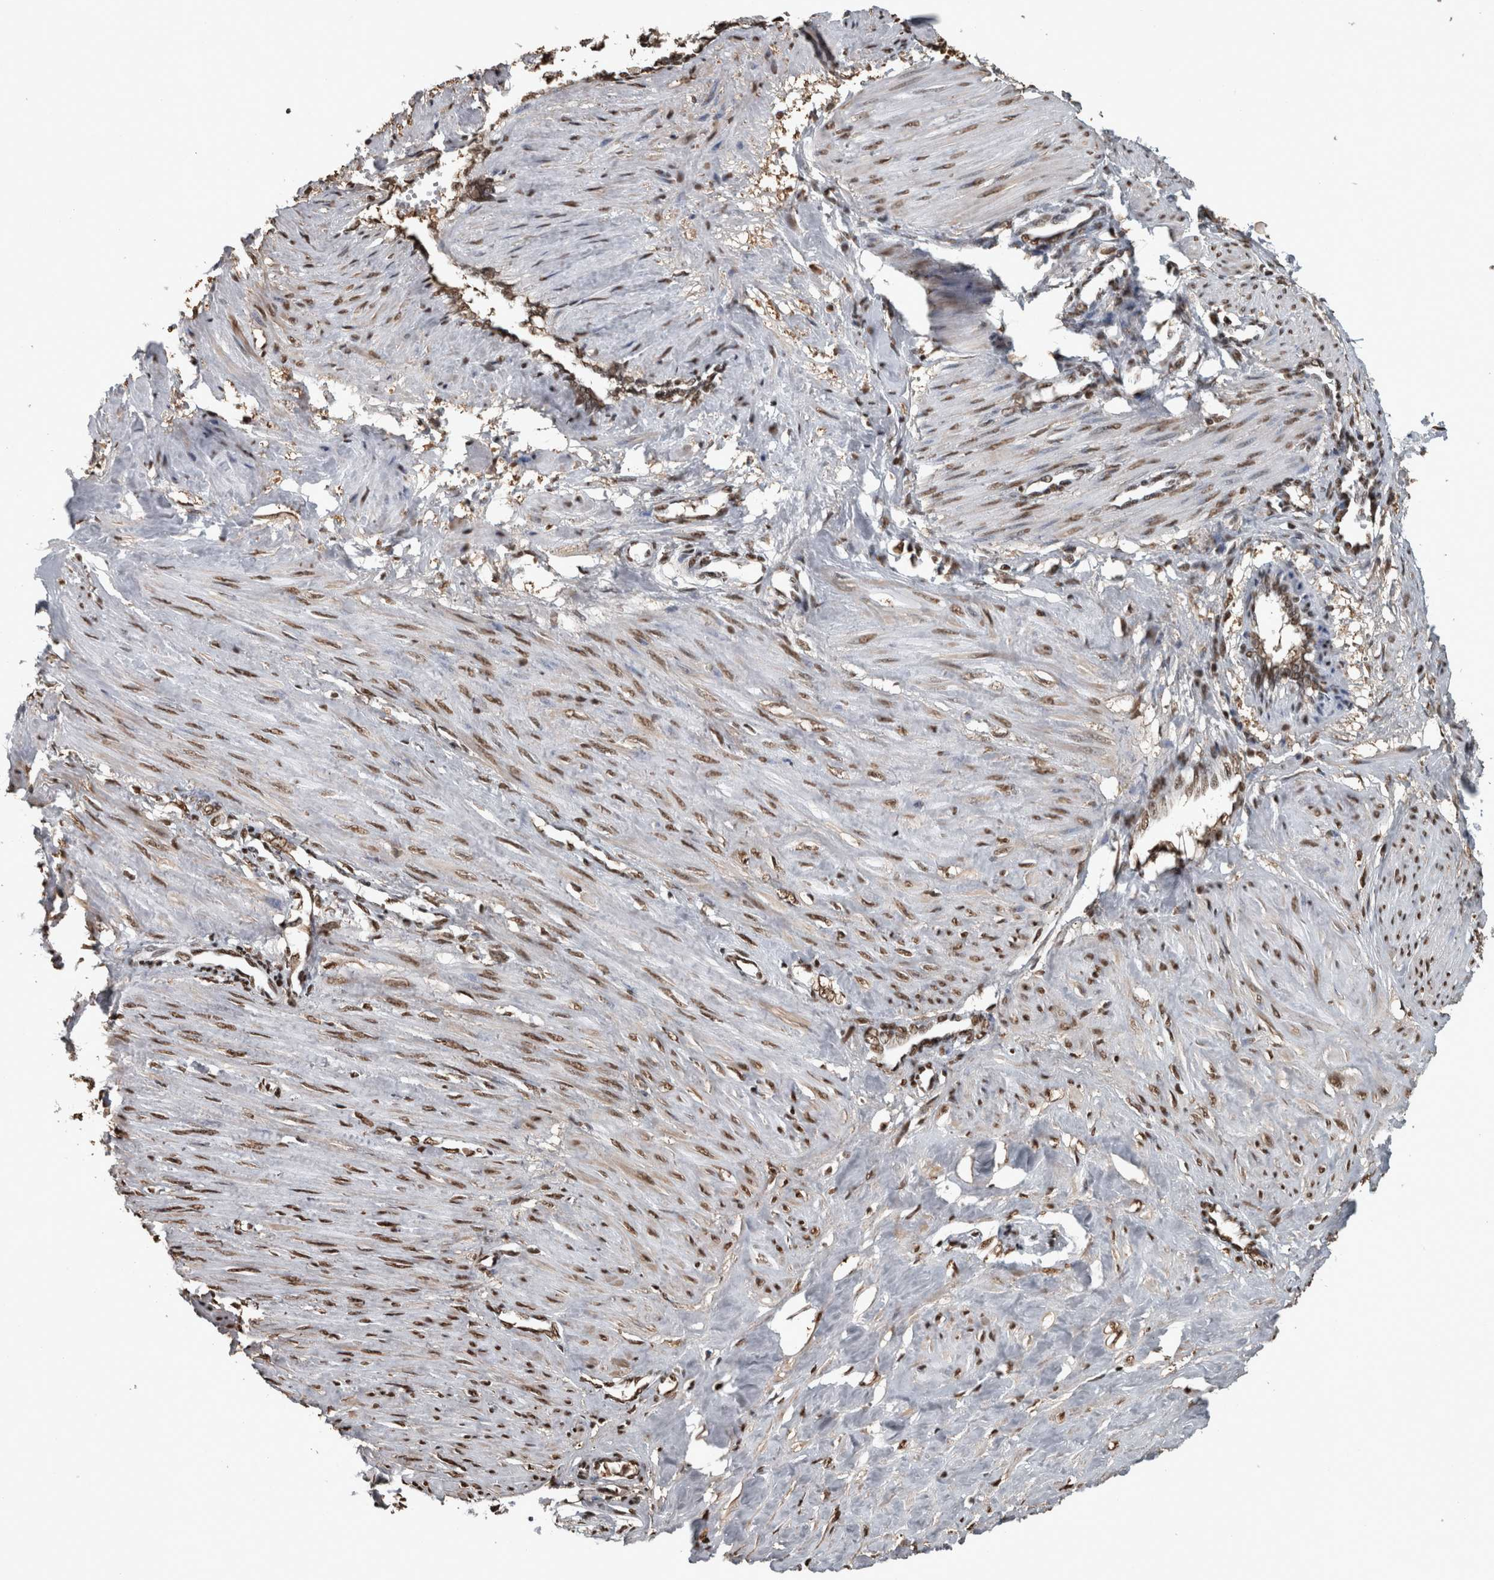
{"staining": {"intensity": "moderate", "quantity": ">75%", "location": "nuclear"}, "tissue": "smooth muscle", "cell_type": "Smooth muscle cells", "image_type": "normal", "snomed": [{"axis": "morphology", "description": "Normal tissue, NOS"}, {"axis": "topography", "description": "Endometrium"}], "caption": "Brown immunohistochemical staining in benign human smooth muscle reveals moderate nuclear staining in about >75% of smooth muscle cells.", "gene": "TGS1", "patient": {"sex": "female", "age": 33}}